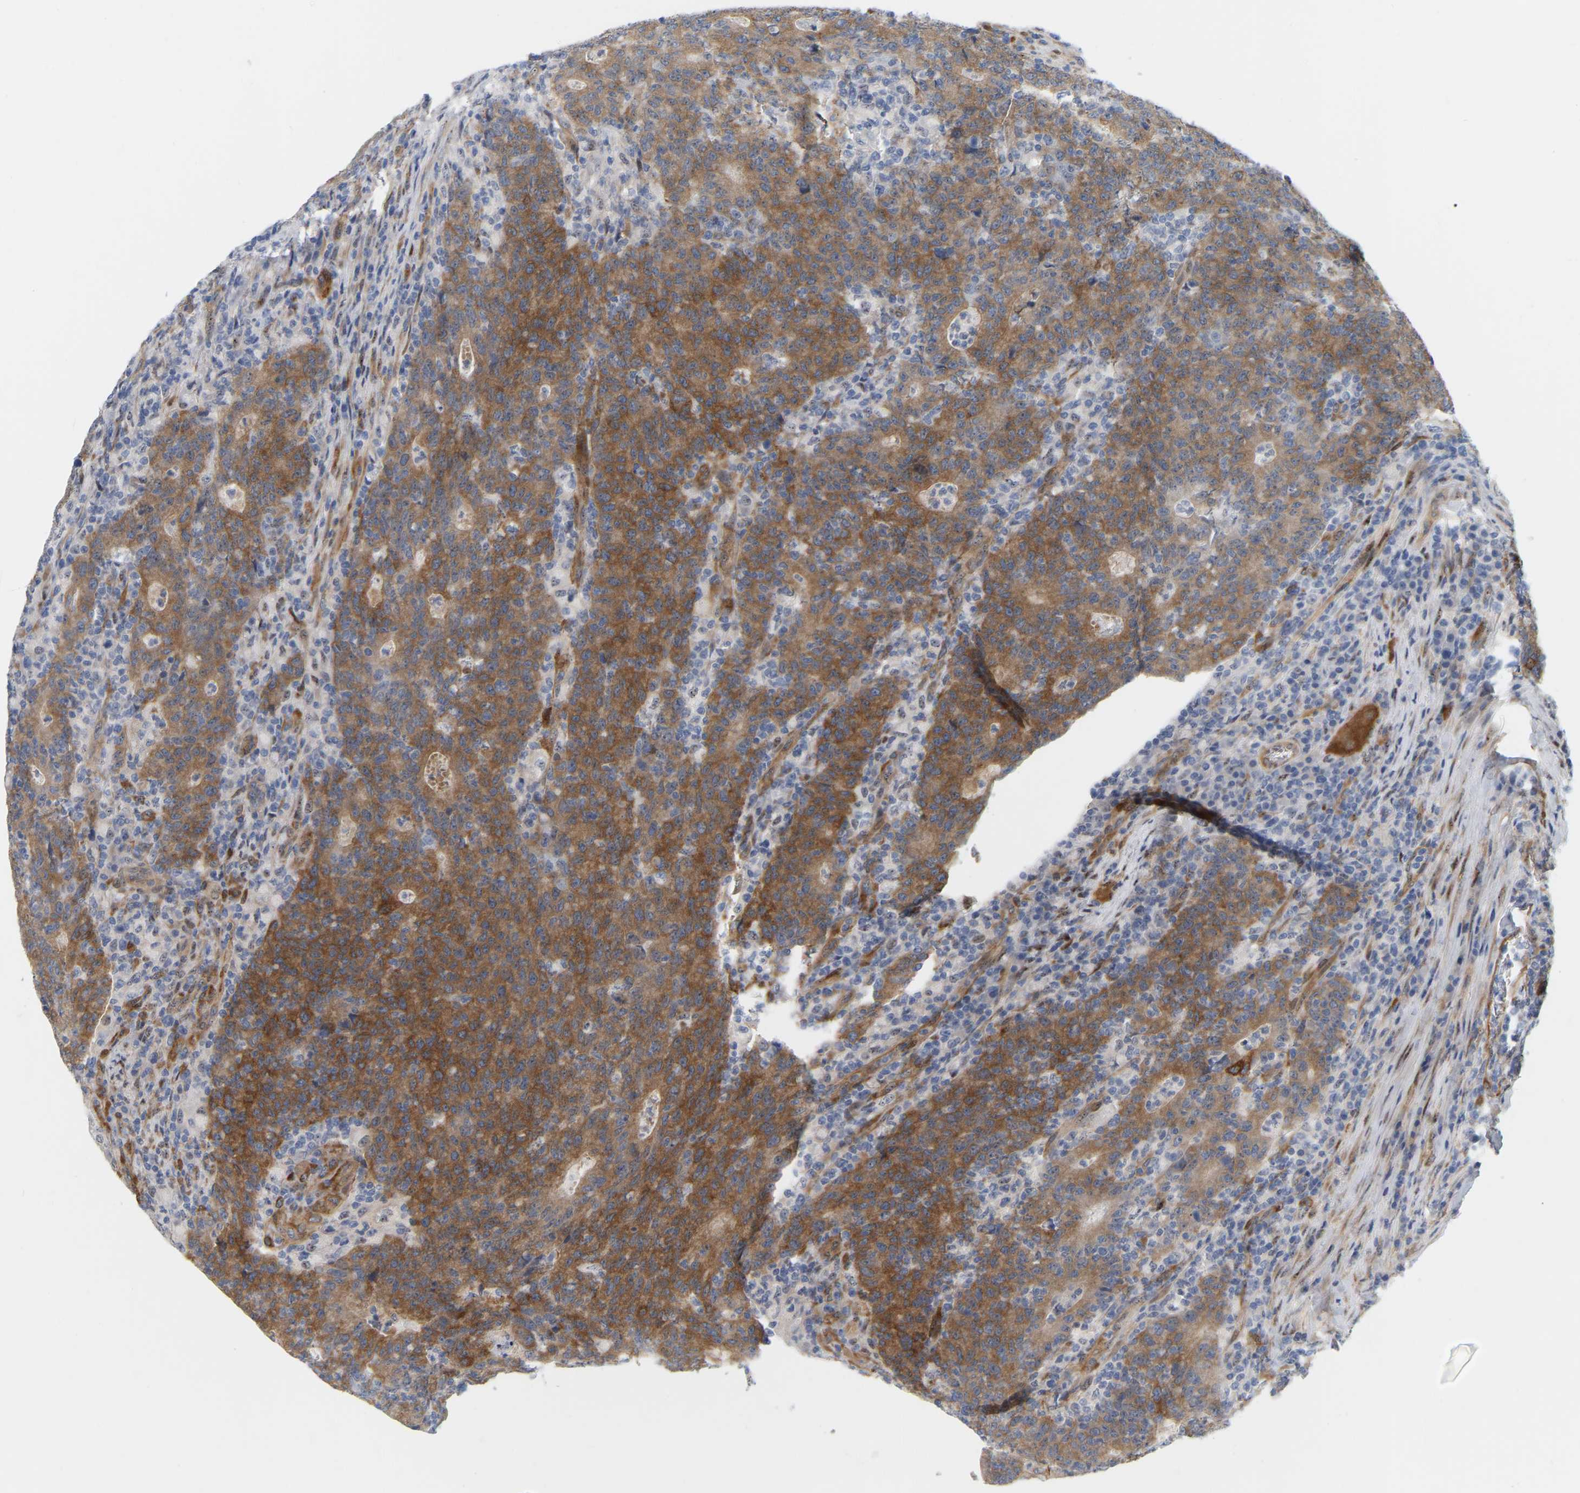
{"staining": {"intensity": "strong", "quantity": ">75%", "location": "cytoplasmic/membranous"}, "tissue": "colorectal cancer", "cell_type": "Tumor cells", "image_type": "cancer", "snomed": [{"axis": "morphology", "description": "Adenocarcinoma, NOS"}, {"axis": "topography", "description": "Colon"}], "caption": "IHC histopathology image of colorectal cancer (adenocarcinoma) stained for a protein (brown), which reveals high levels of strong cytoplasmic/membranous staining in approximately >75% of tumor cells.", "gene": "RAPH1", "patient": {"sex": "female", "age": 75}}